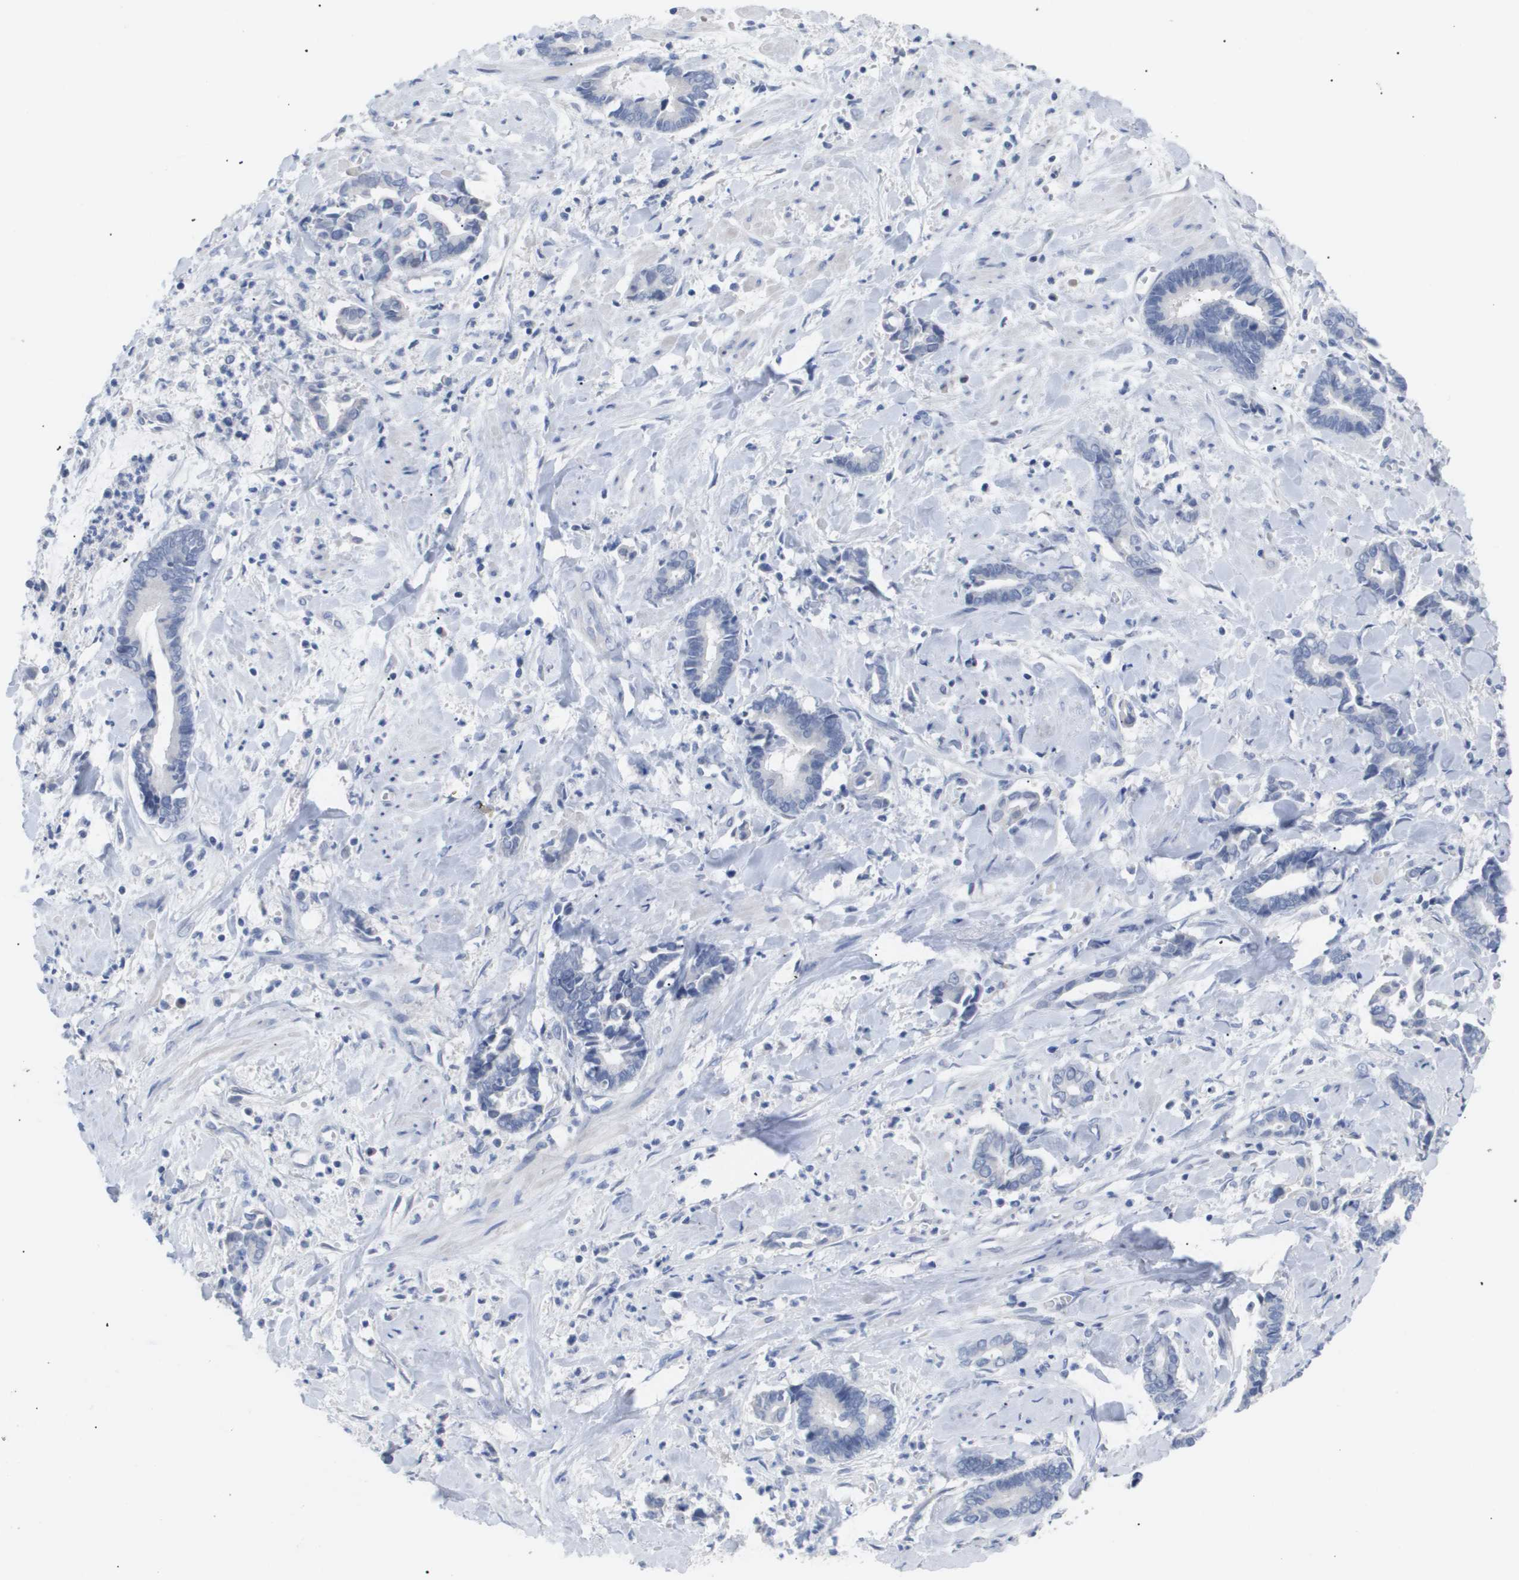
{"staining": {"intensity": "negative", "quantity": "none", "location": "none"}, "tissue": "cervical cancer", "cell_type": "Tumor cells", "image_type": "cancer", "snomed": [{"axis": "morphology", "description": "Adenocarcinoma, NOS"}, {"axis": "topography", "description": "Cervix"}], "caption": "Immunohistochemistry (IHC) image of neoplastic tissue: human cervical adenocarcinoma stained with DAB (3,3'-diaminobenzidine) exhibits no significant protein staining in tumor cells.", "gene": "CAV3", "patient": {"sex": "female", "age": 44}}